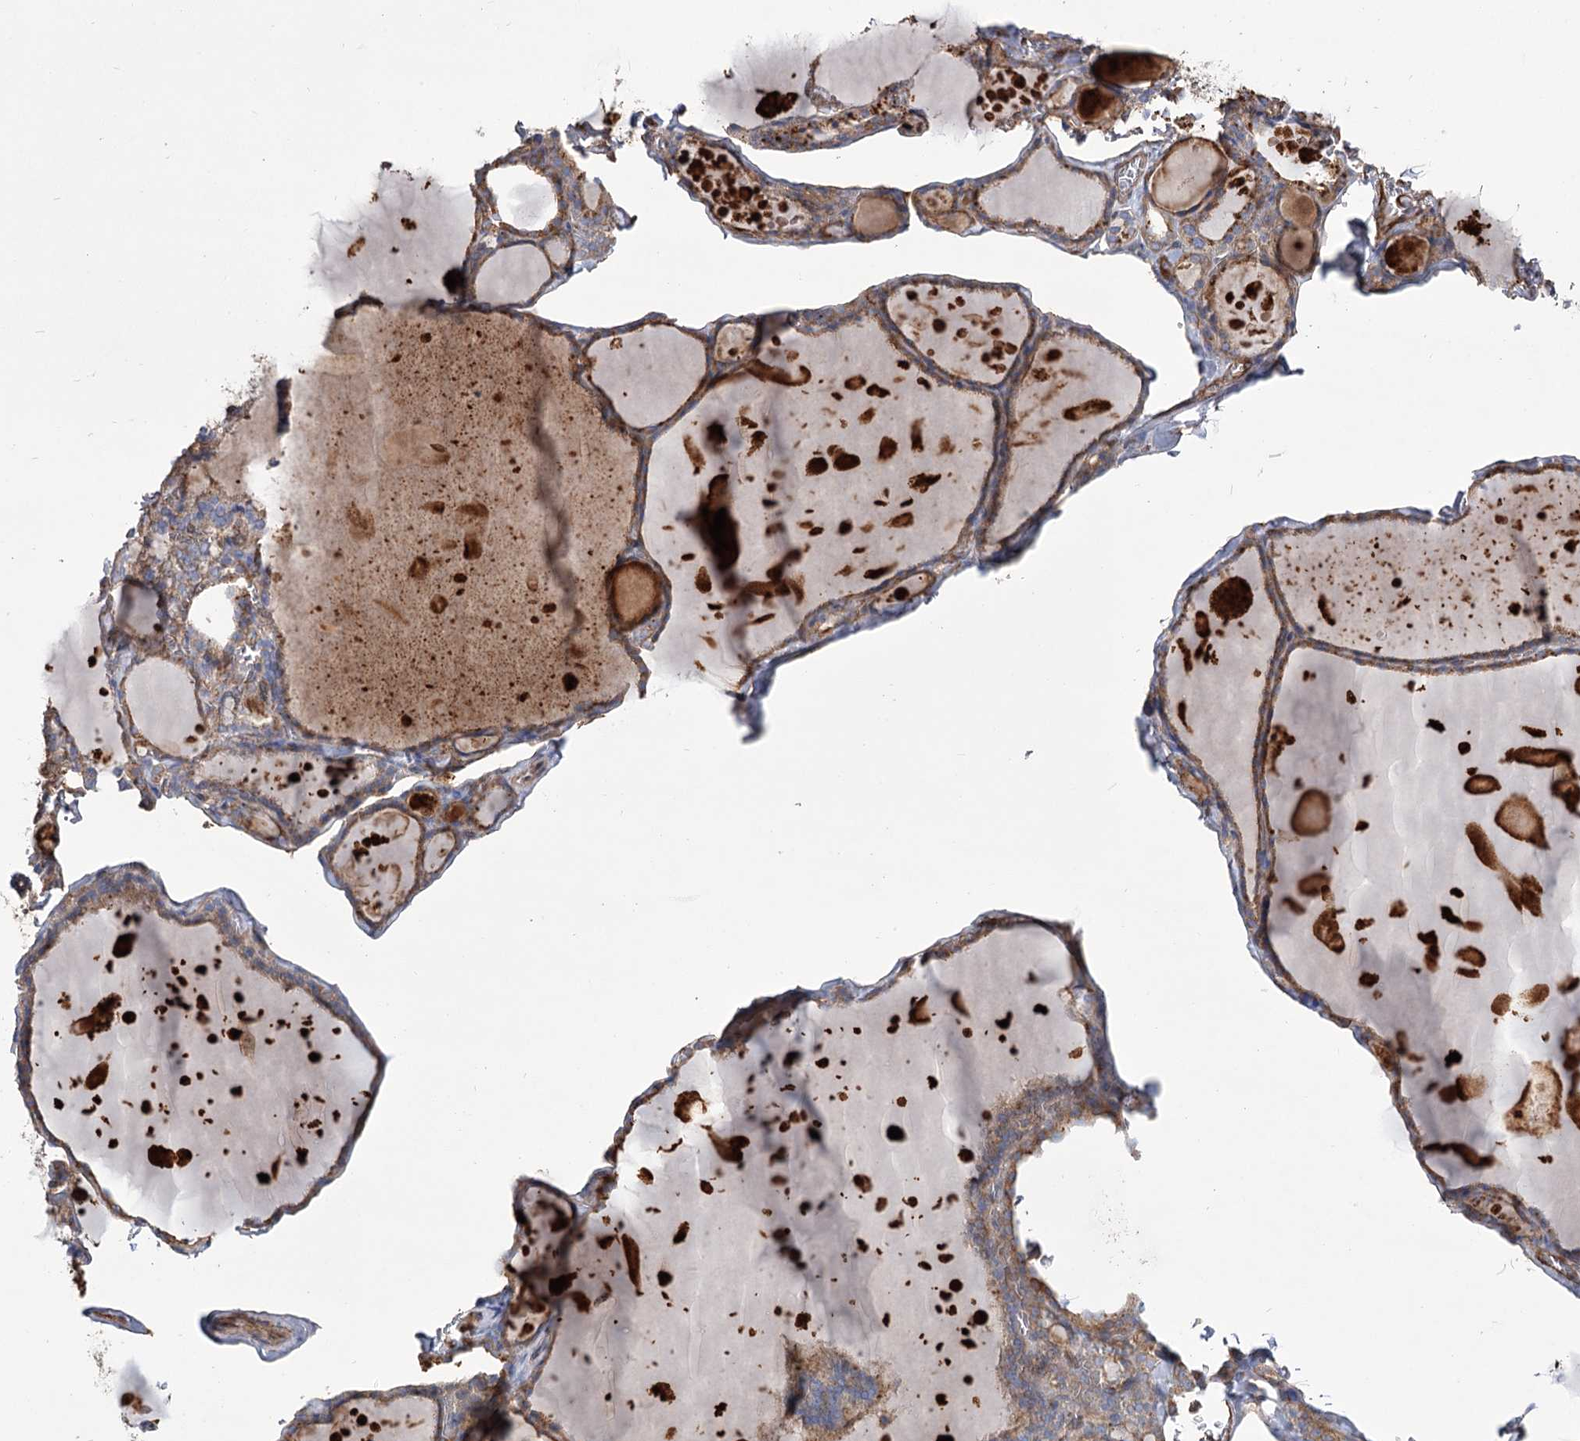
{"staining": {"intensity": "moderate", "quantity": ">75%", "location": "cytoplasmic/membranous"}, "tissue": "thyroid gland", "cell_type": "Glandular cells", "image_type": "normal", "snomed": [{"axis": "morphology", "description": "Normal tissue, NOS"}, {"axis": "topography", "description": "Thyroid gland"}], "caption": "Unremarkable thyroid gland shows moderate cytoplasmic/membranous staining in approximately >75% of glandular cells, visualized by immunohistochemistry. (Stains: DAB in brown, nuclei in blue, Microscopy: brightfield microscopy at high magnification).", "gene": "TMEM164", "patient": {"sex": "male", "age": 56}}